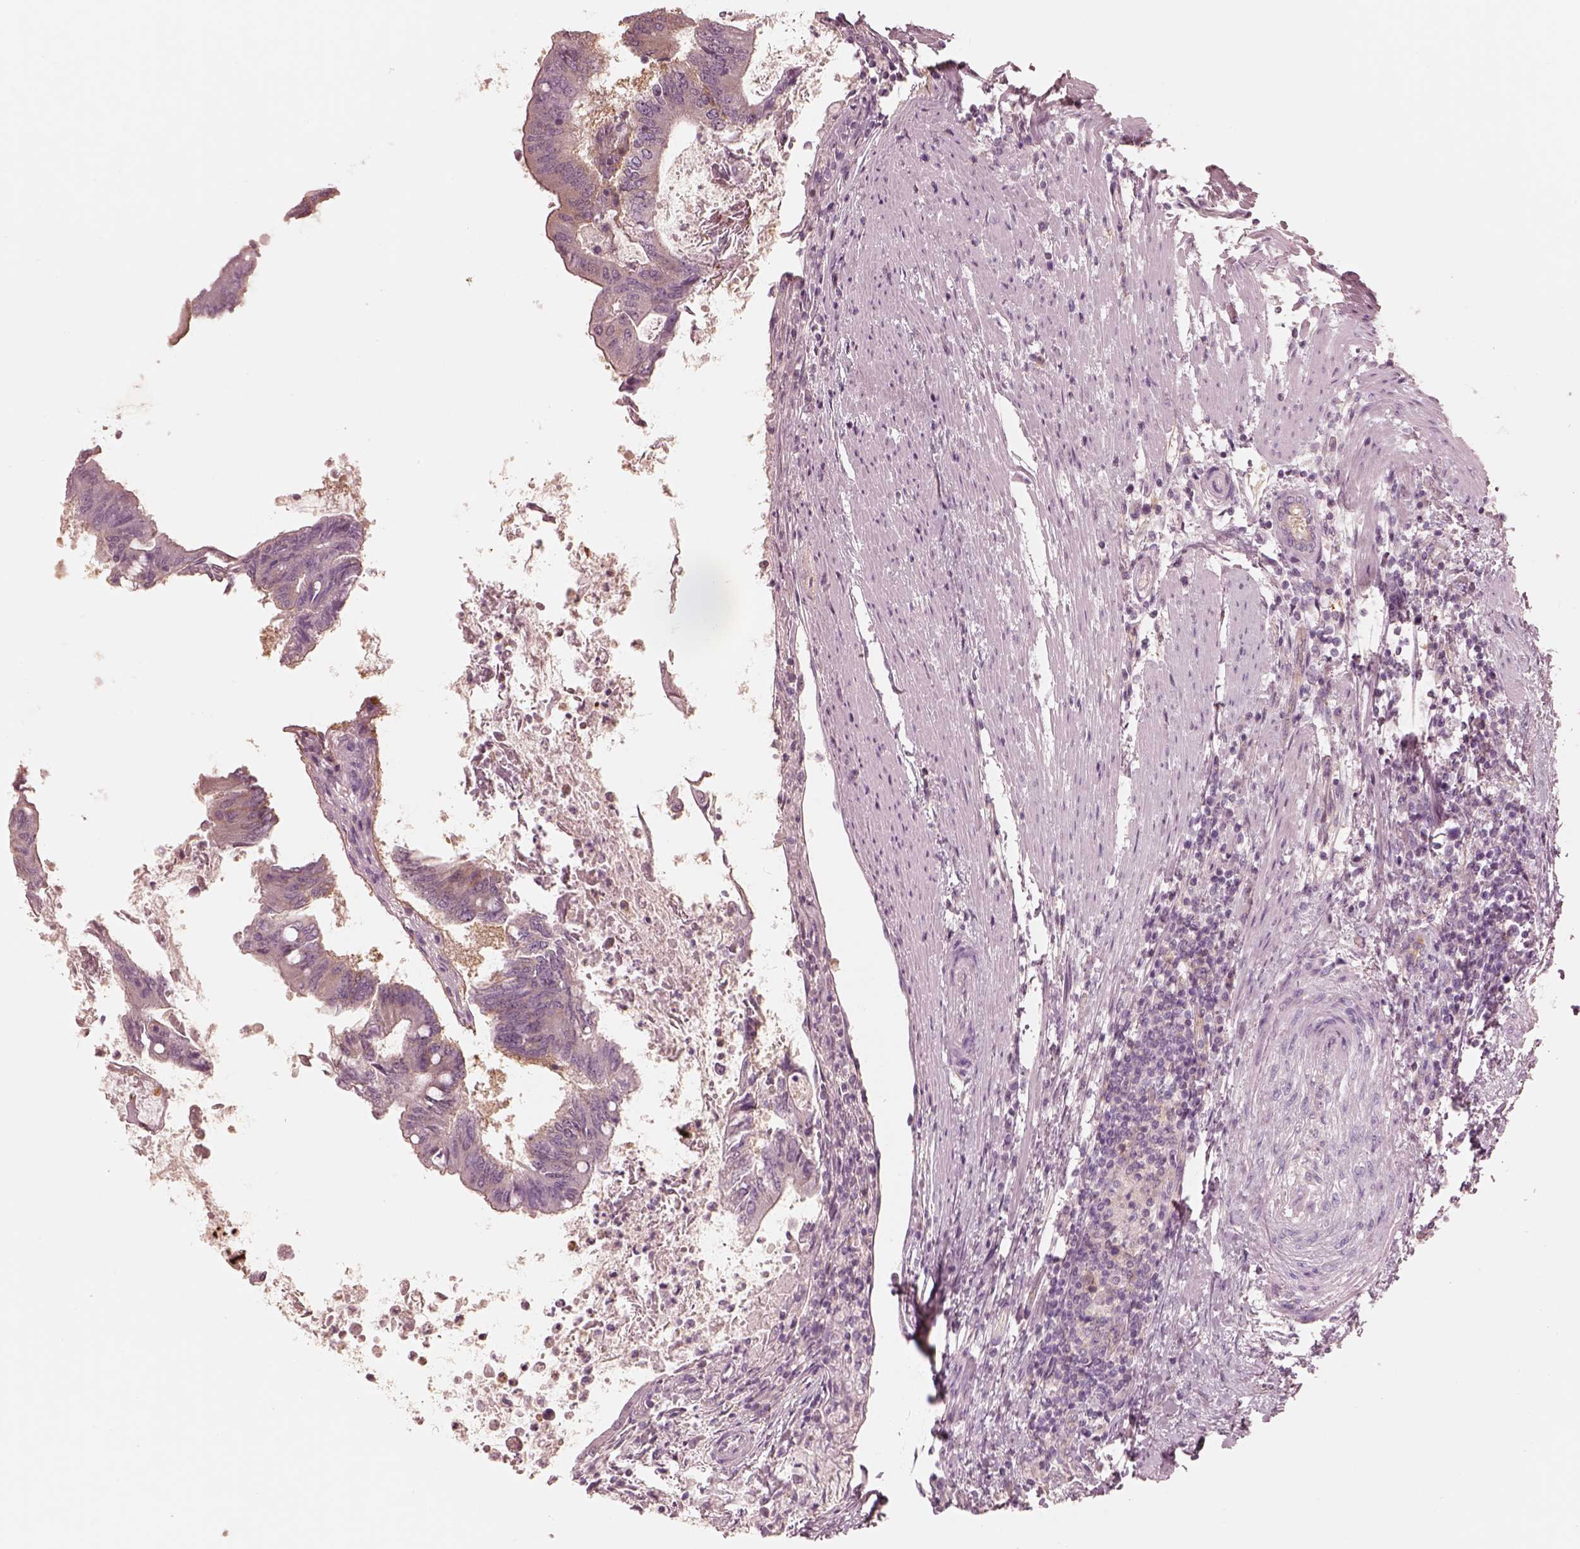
{"staining": {"intensity": "weak", "quantity": "25%-75%", "location": "cytoplasmic/membranous"}, "tissue": "colorectal cancer", "cell_type": "Tumor cells", "image_type": "cancer", "snomed": [{"axis": "morphology", "description": "Adenocarcinoma, NOS"}, {"axis": "topography", "description": "Colon"}], "caption": "Protein expression analysis of human colorectal cancer reveals weak cytoplasmic/membranous expression in approximately 25%-75% of tumor cells.", "gene": "GPRIN1", "patient": {"sex": "female", "age": 70}}